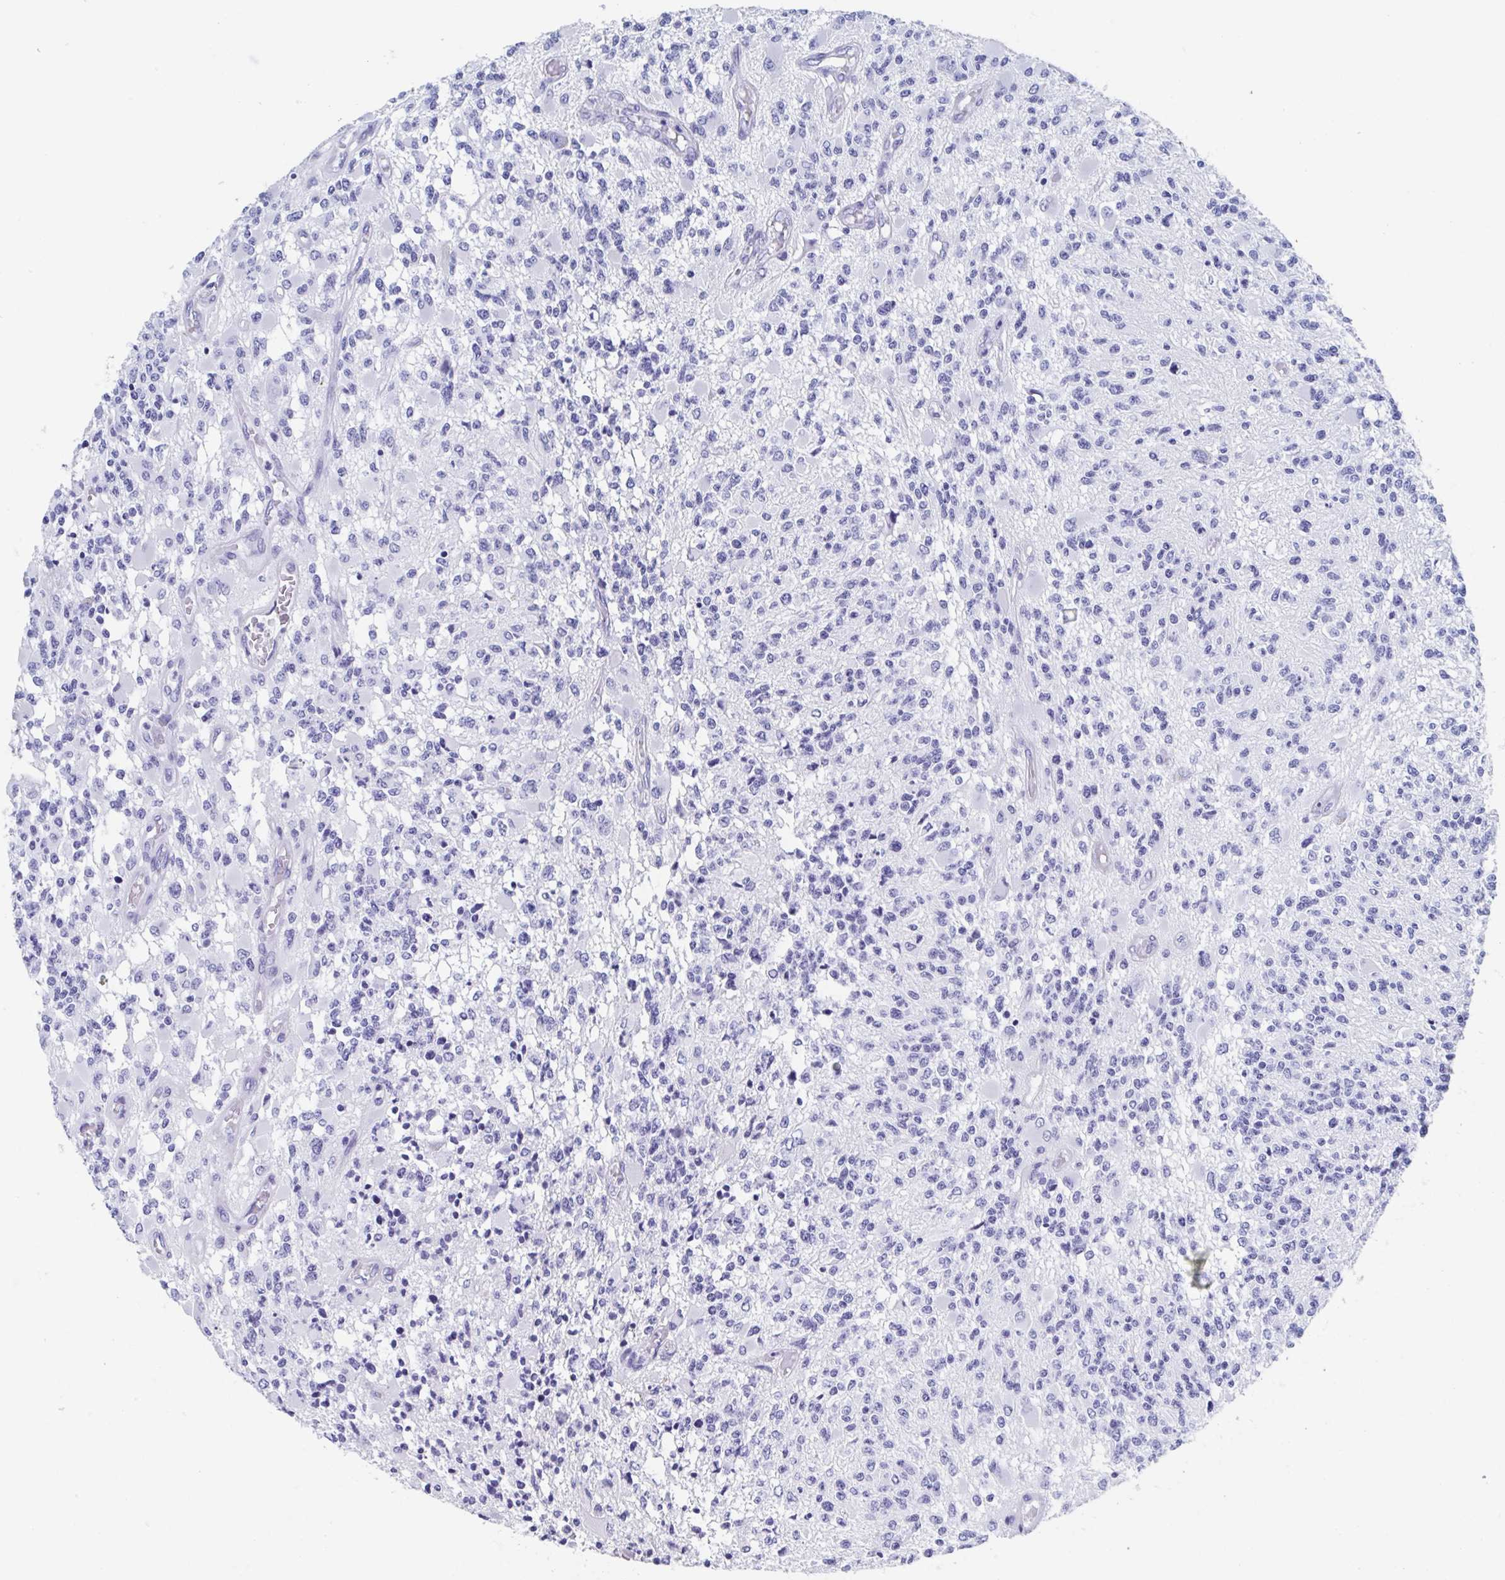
{"staining": {"intensity": "negative", "quantity": "none", "location": "none"}, "tissue": "glioma", "cell_type": "Tumor cells", "image_type": "cancer", "snomed": [{"axis": "morphology", "description": "Glioma, malignant, High grade"}, {"axis": "topography", "description": "Brain"}], "caption": "A high-resolution micrograph shows IHC staining of glioma, which displays no significant positivity in tumor cells.", "gene": "C10orf53", "patient": {"sex": "female", "age": 63}}